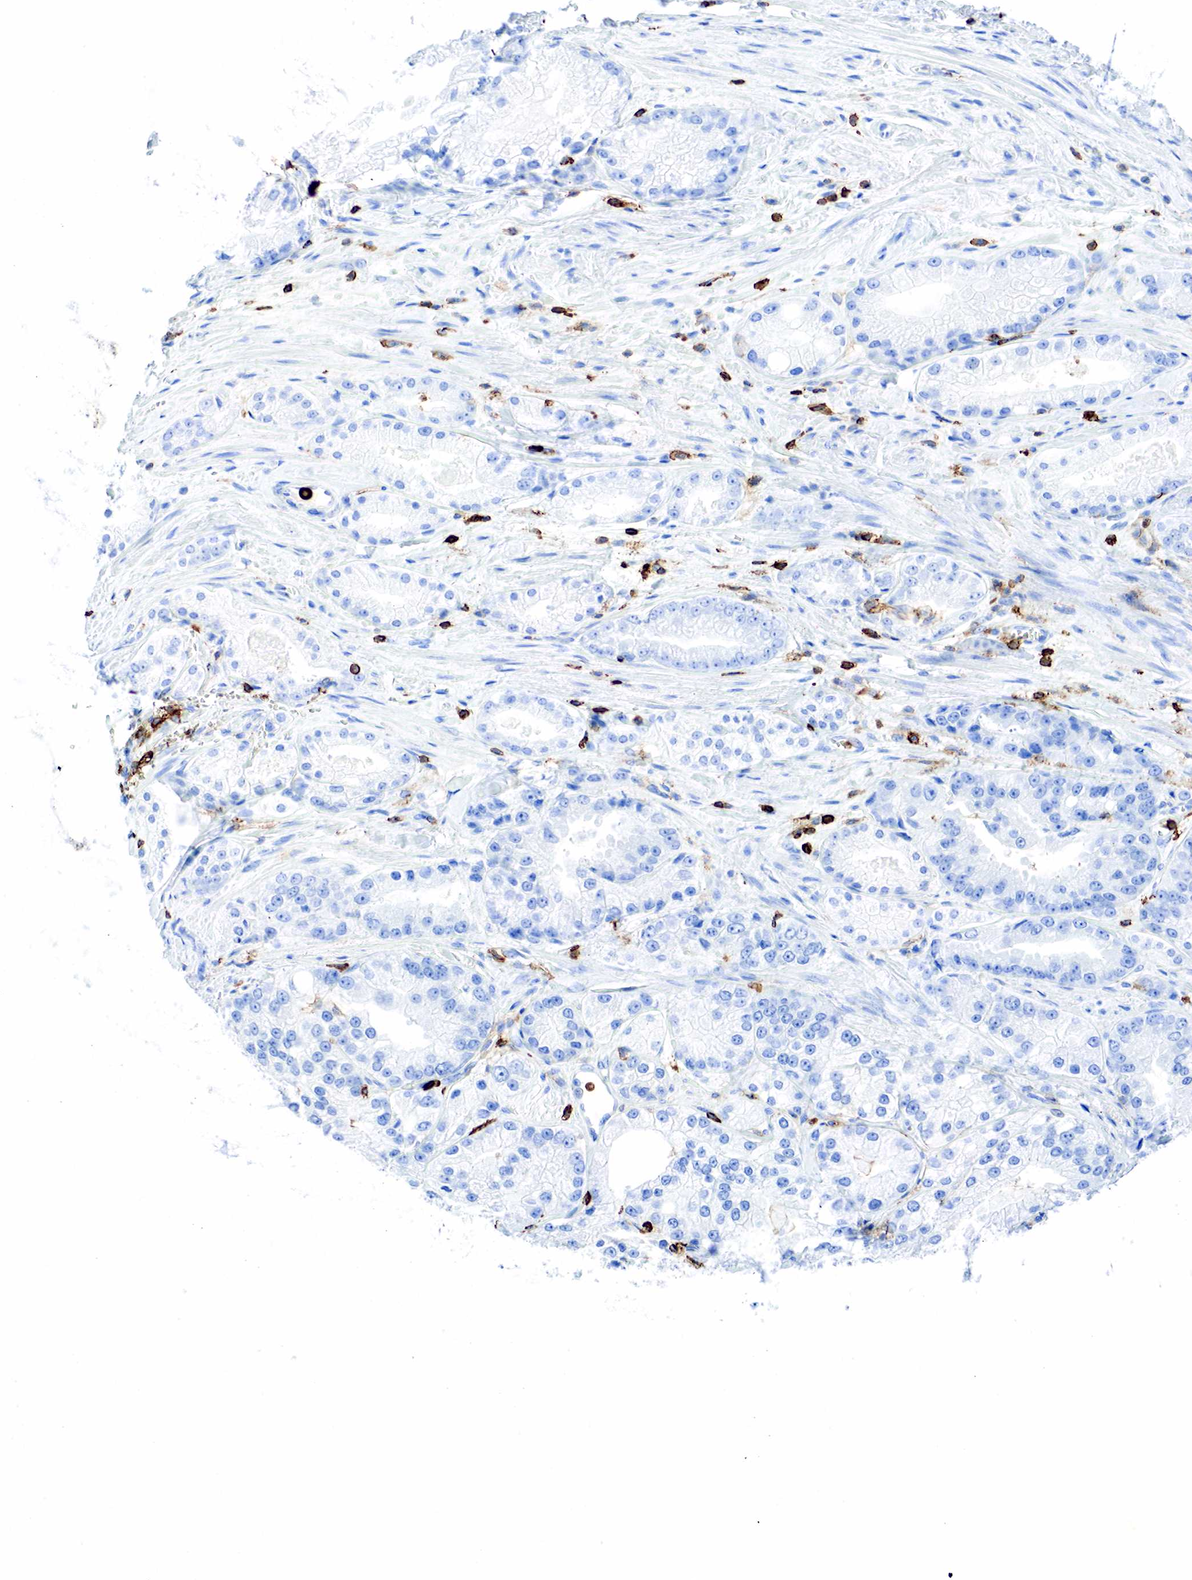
{"staining": {"intensity": "negative", "quantity": "none", "location": "none"}, "tissue": "prostate cancer", "cell_type": "Tumor cells", "image_type": "cancer", "snomed": [{"axis": "morphology", "description": "Adenocarcinoma, Medium grade"}, {"axis": "topography", "description": "Prostate"}], "caption": "IHC of medium-grade adenocarcinoma (prostate) exhibits no positivity in tumor cells.", "gene": "PTPRC", "patient": {"sex": "male", "age": 72}}